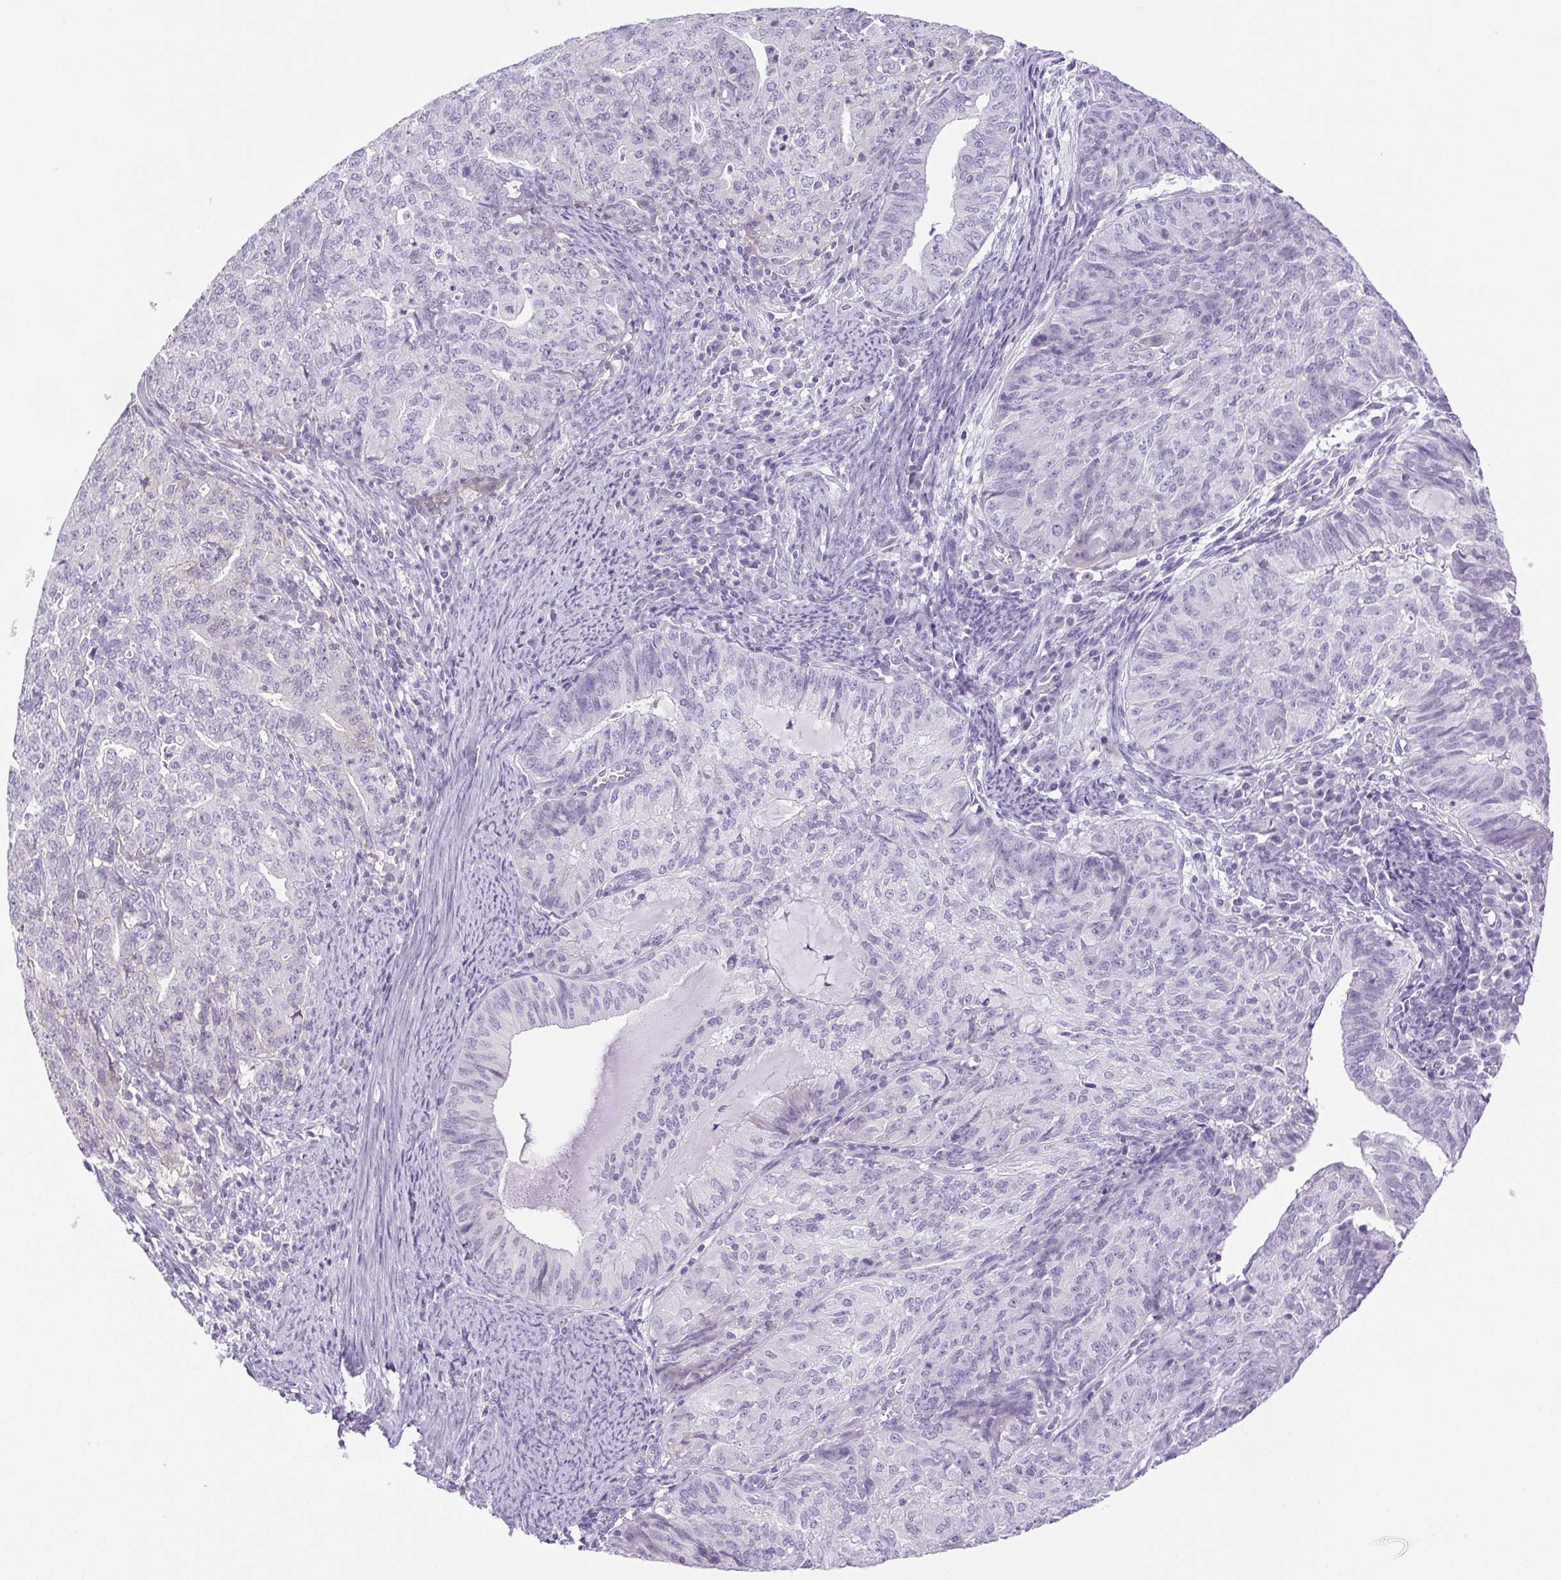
{"staining": {"intensity": "negative", "quantity": "none", "location": "none"}, "tissue": "endometrial cancer", "cell_type": "Tumor cells", "image_type": "cancer", "snomed": [{"axis": "morphology", "description": "Adenocarcinoma, NOS"}, {"axis": "topography", "description": "Endometrium"}], "caption": "A high-resolution image shows immunohistochemistry staining of endometrial cancer (adenocarcinoma), which displays no significant positivity in tumor cells.", "gene": "HLA-G", "patient": {"sex": "female", "age": 82}}